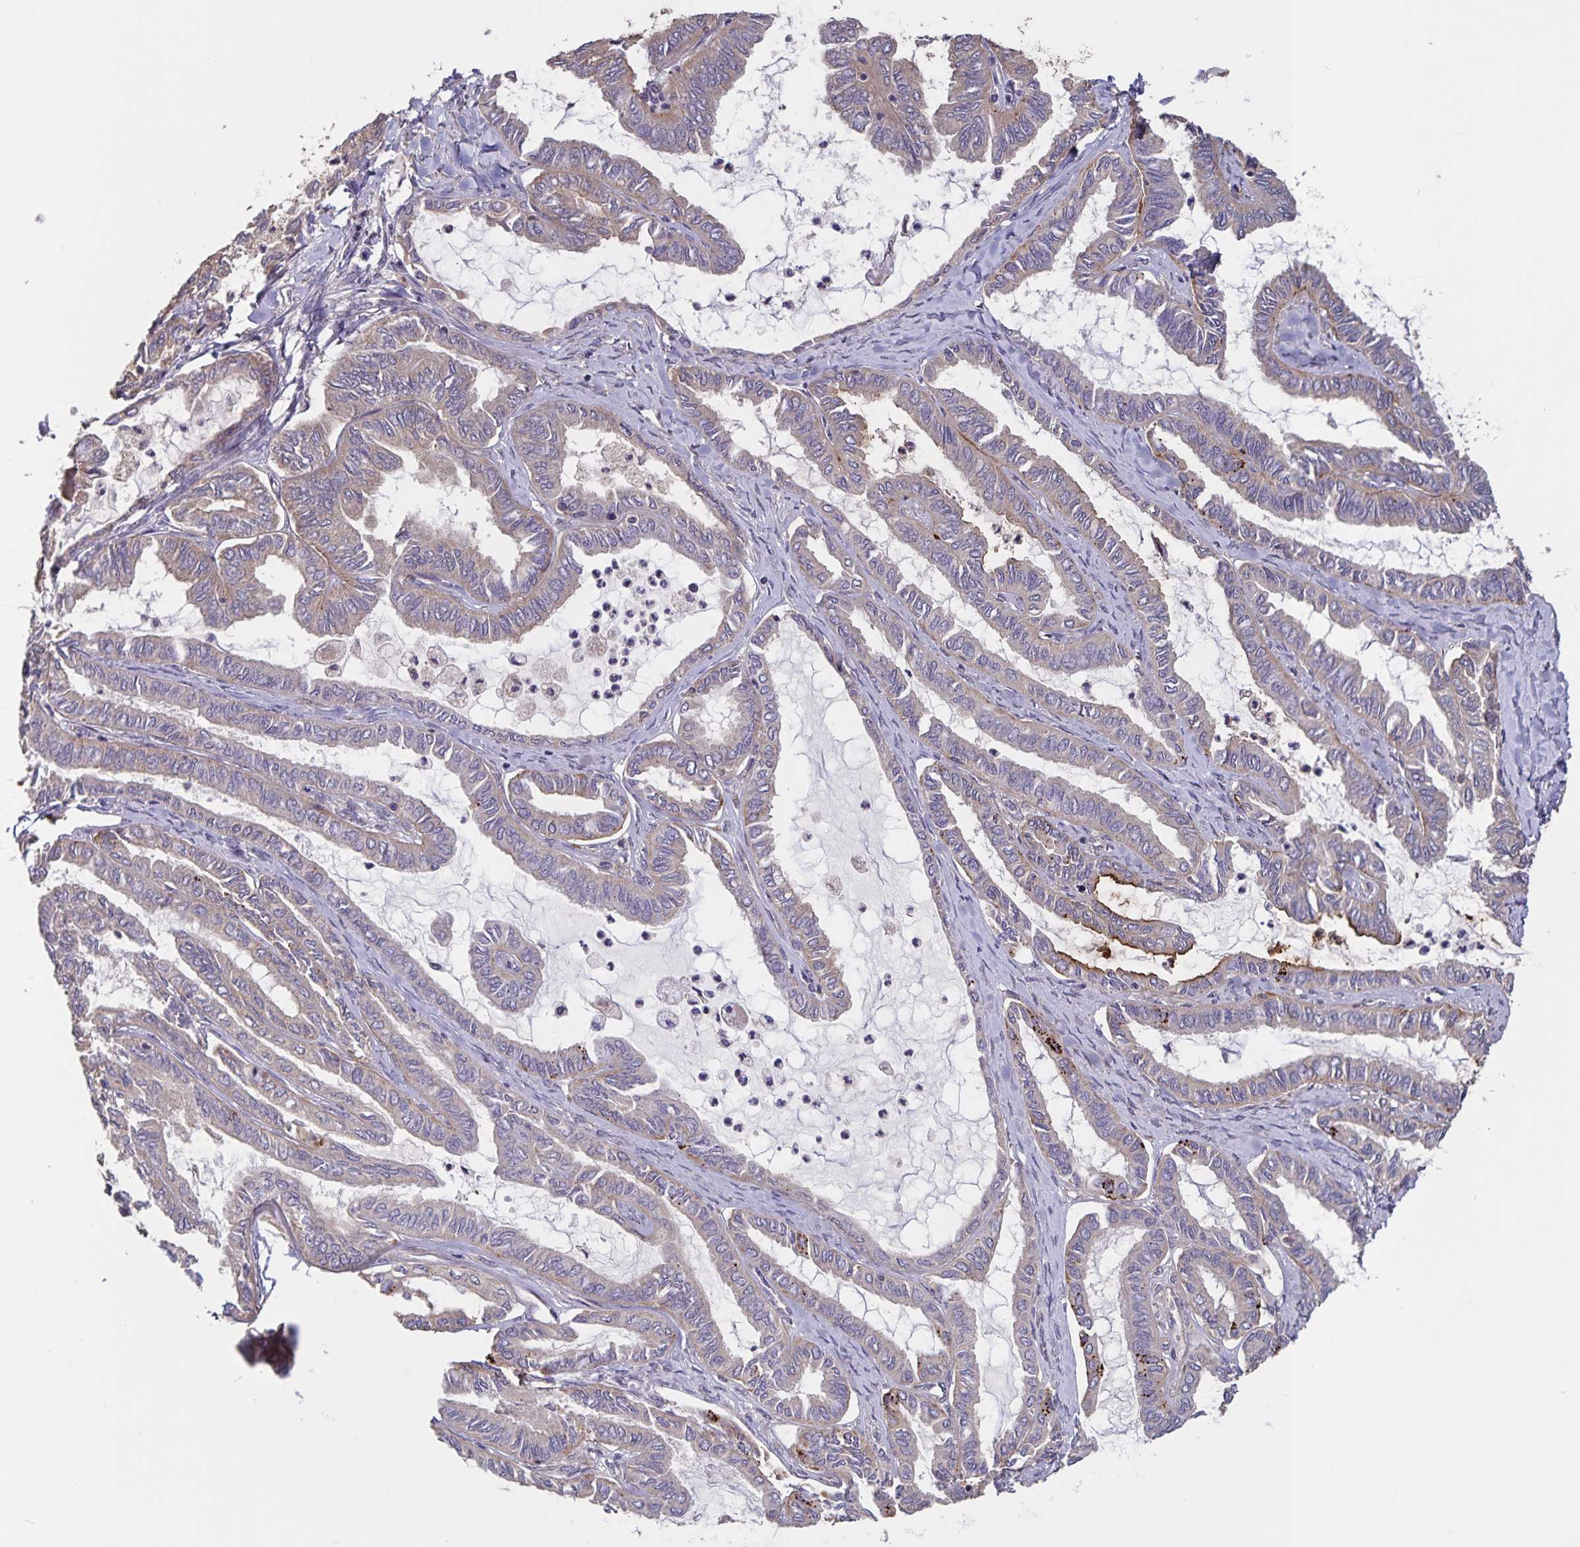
{"staining": {"intensity": "weak", "quantity": "25%-75%", "location": "cytoplasmic/membranous"}, "tissue": "ovarian cancer", "cell_type": "Tumor cells", "image_type": "cancer", "snomed": [{"axis": "morphology", "description": "Carcinoma, endometroid"}, {"axis": "topography", "description": "Ovary"}], "caption": "Ovarian cancer stained for a protein (brown) reveals weak cytoplasmic/membranous positive positivity in approximately 25%-75% of tumor cells.", "gene": "FBXL16", "patient": {"sex": "female", "age": 70}}